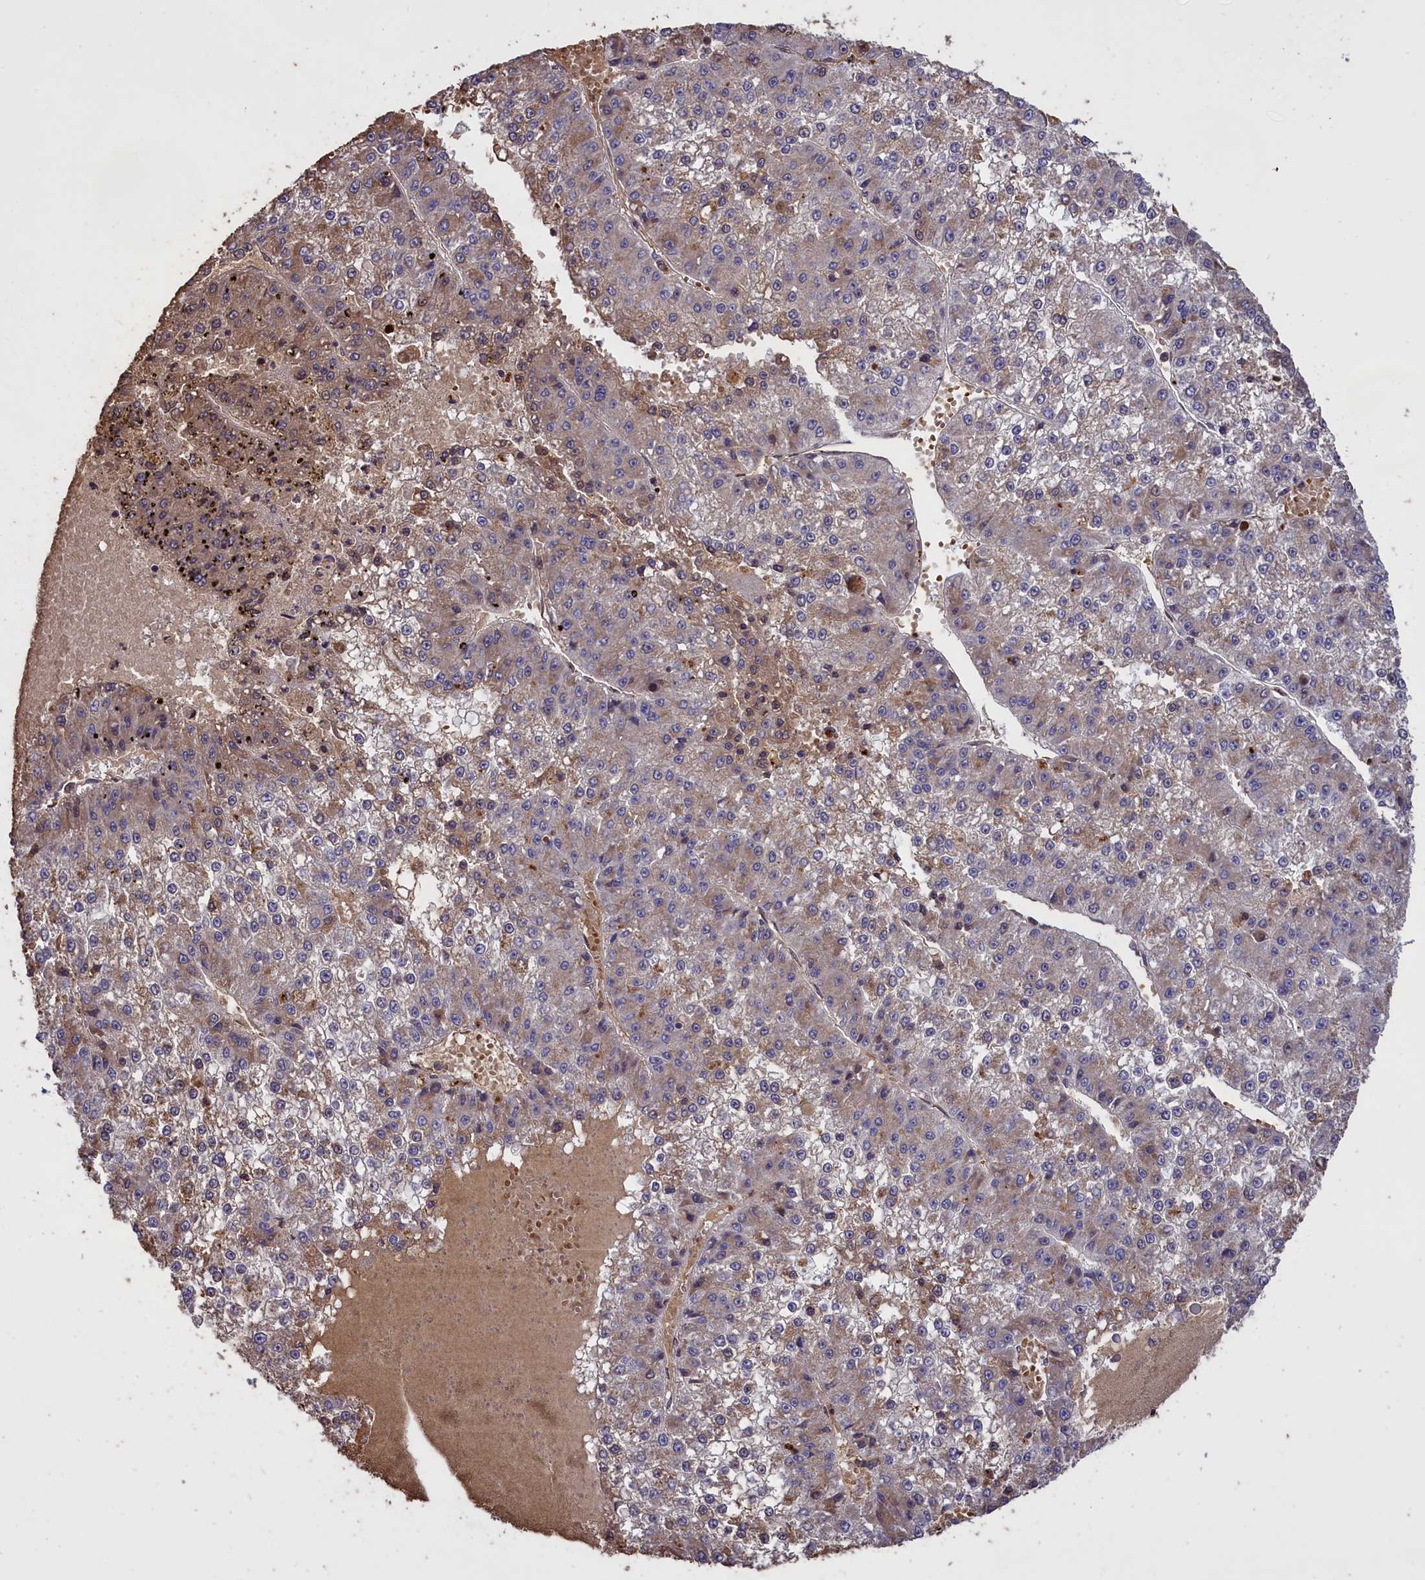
{"staining": {"intensity": "weak", "quantity": "<25%", "location": "cytoplasmic/membranous"}, "tissue": "liver cancer", "cell_type": "Tumor cells", "image_type": "cancer", "snomed": [{"axis": "morphology", "description": "Carcinoma, Hepatocellular, NOS"}, {"axis": "topography", "description": "Liver"}], "caption": "This is an immunohistochemistry photomicrograph of human liver hepatocellular carcinoma. There is no expression in tumor cells.", "gene": "CLRN2", "patient": {"sex": "female", "age": 73}}